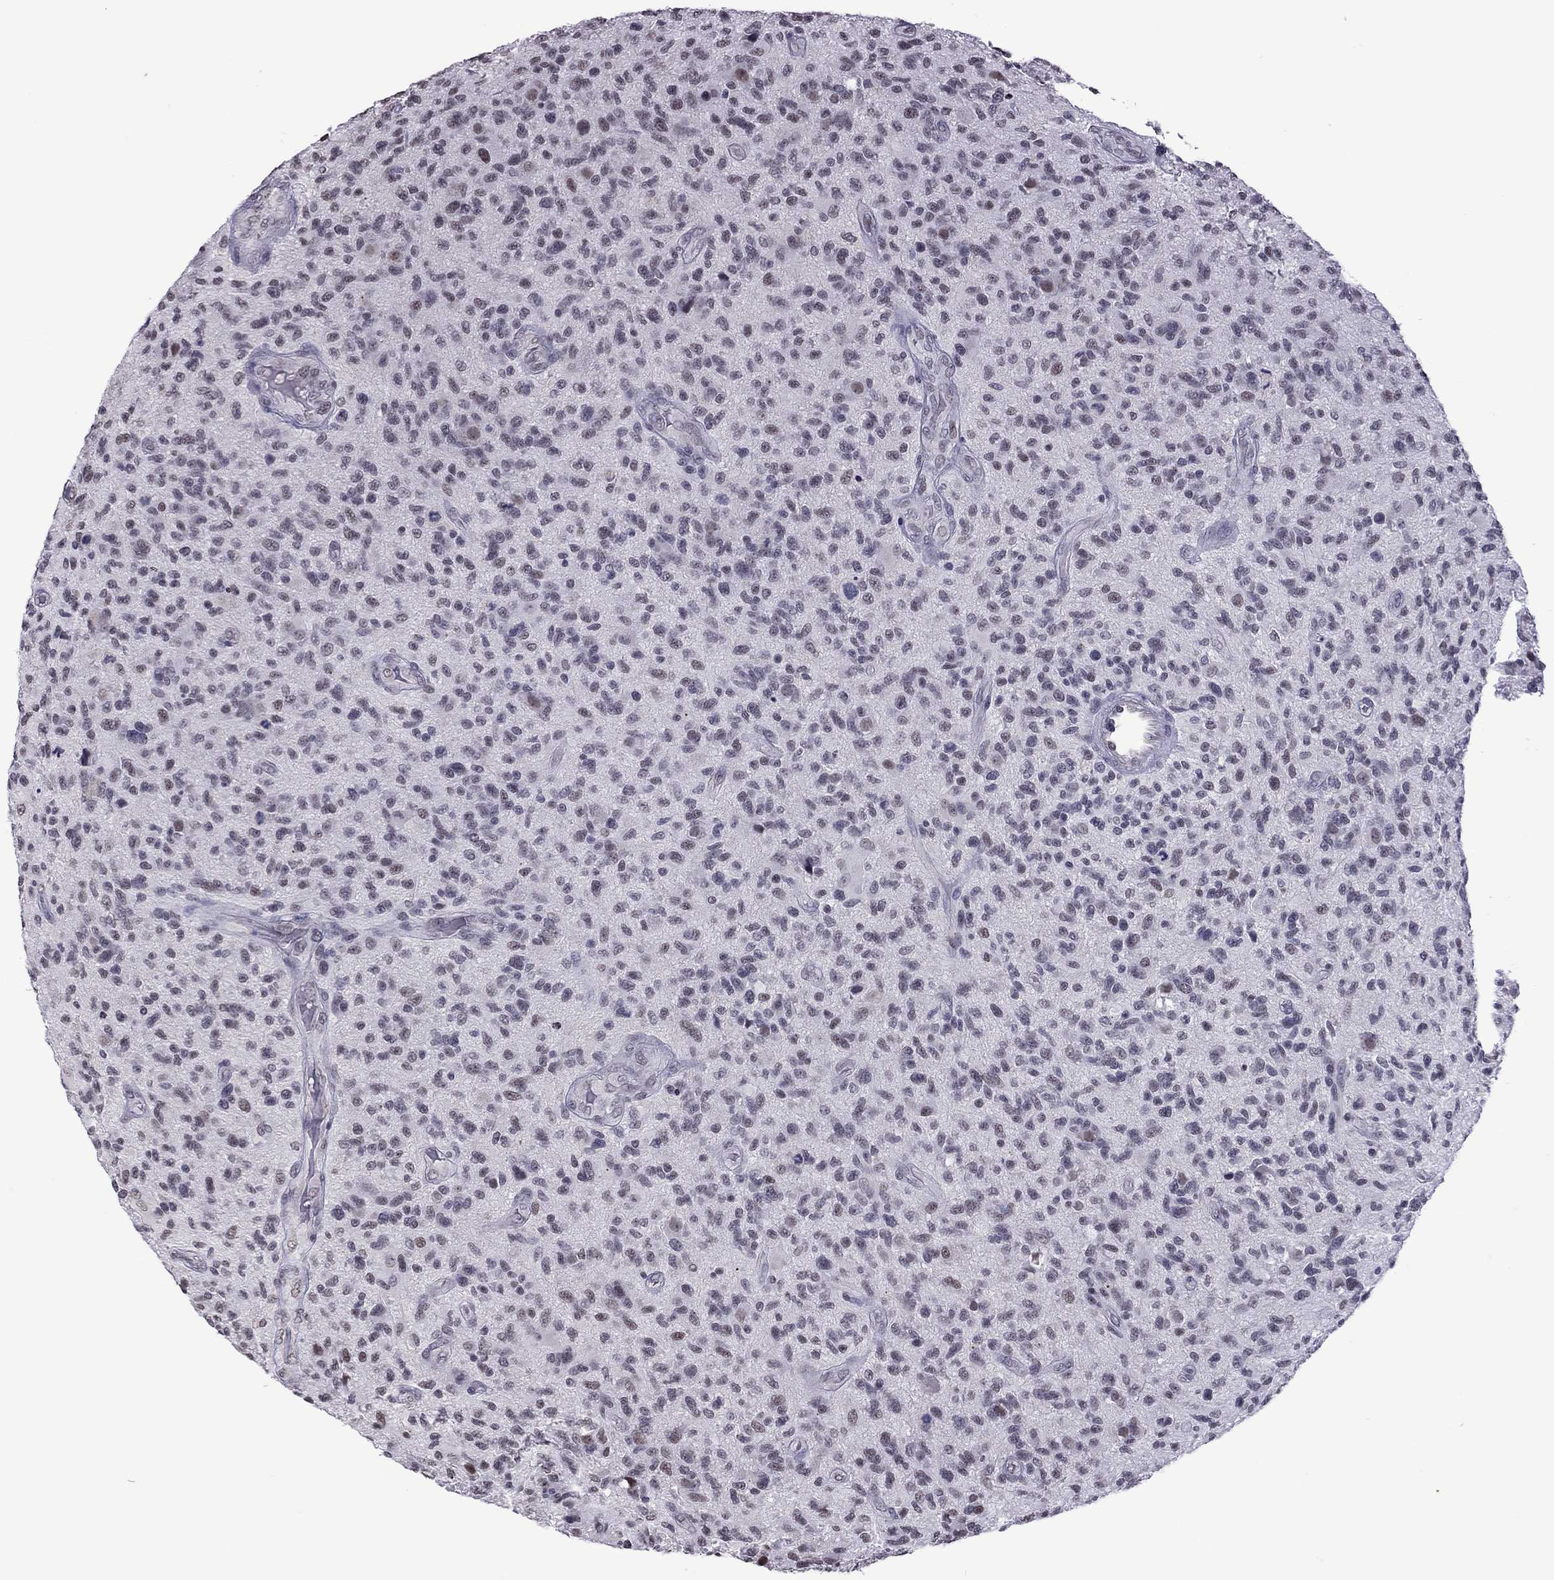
{"staining": {"intensity": "weak", "quantity": "<25%", "location": "nuclear"}, "tissue": "glioma", "cell_type": "Tumor cells", "image_type": "cancer", "snomed": [{"axis": "morphology", "description": "Glioma, malignant, High grade"}, {"axis": "topography", "description": "Brain"}], "caption": "Tumor cells show no significant protein staining in malignant glioma (high-grade).", "gene": "PPP1R3A", "patient": {"sex": "male", "age": 47}}